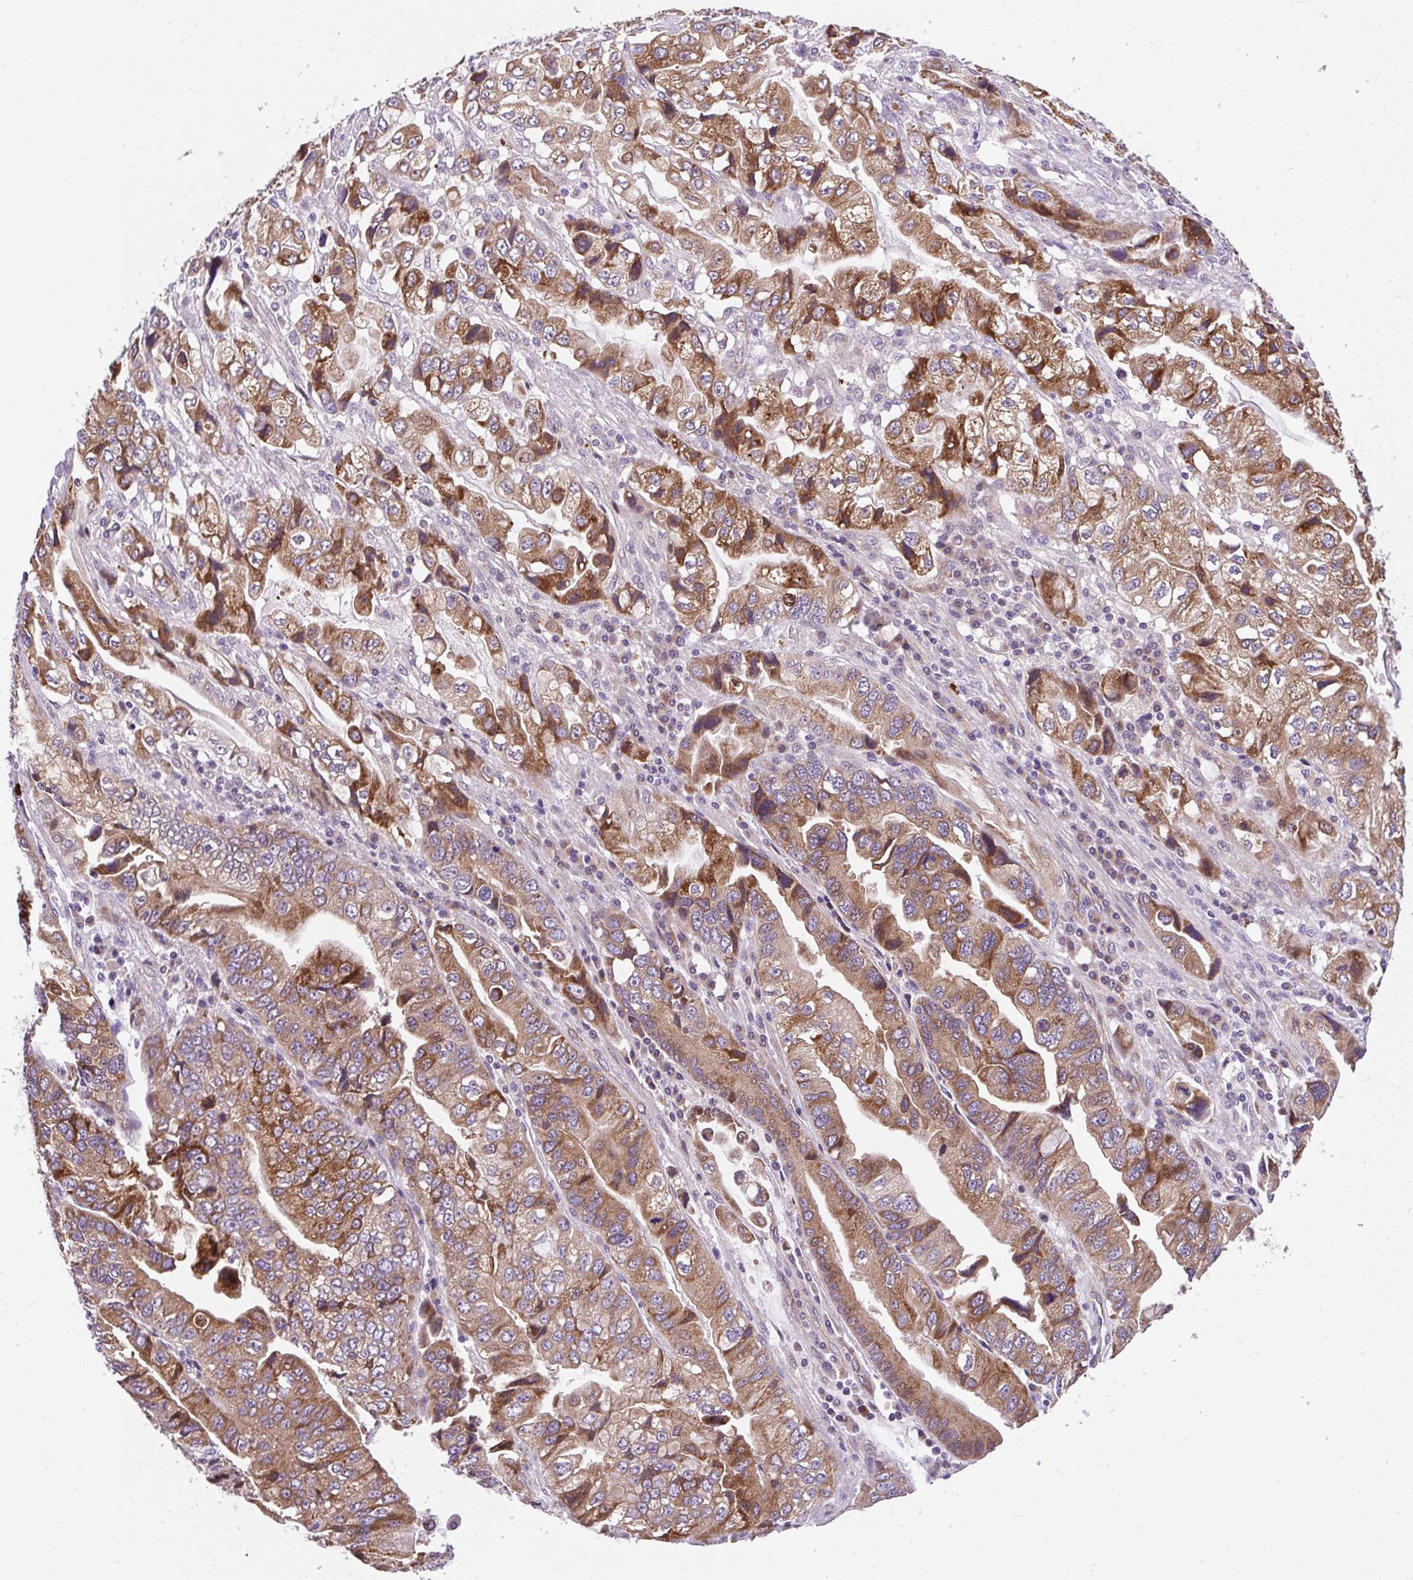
{"staining": {"intensity": "moderate", "quantity": ">75%", "location": "cytoplasmic/membranous"}, "tissue": "stomach cancer", "cell_type": "Tumor cells", "image_type": "cancer", "snomed": [{"axis": "morphology", "description": "Adenocarcinoma, NOS"}, {"axis": "topography", "description": "Stomach, lower"}], "caption": "Human stomach adenocarcinoma stained with a brown dye reveals moderate cytoplasmic/membranous positive staining in about >75% of tumor cells.", "gene": "CHIA", "patient": {"sex": "female", "age": 93}}